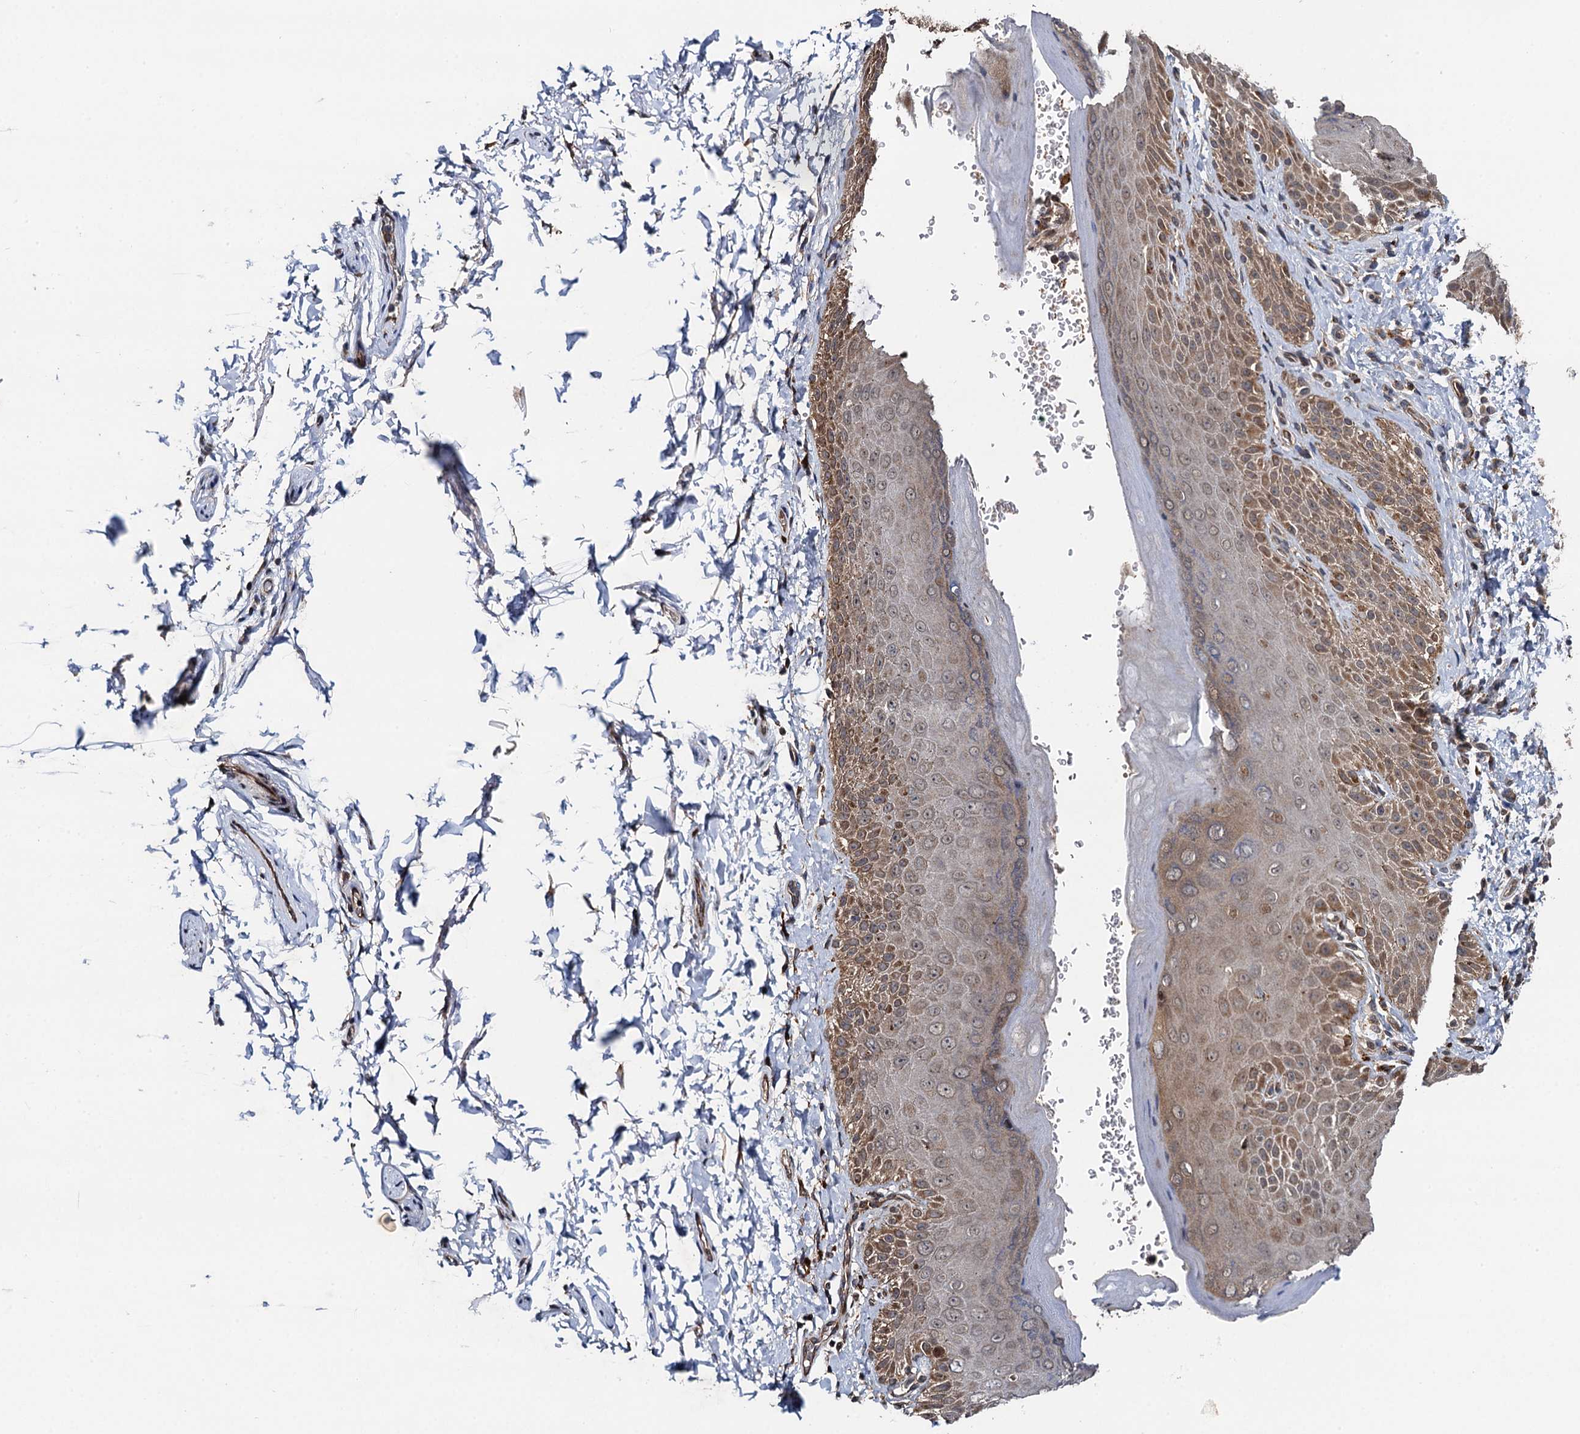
{"staining": {"intensity": "moderate", "quantity": "25%-75%", "location": "cytoplasmic/membranous"}, "tissue": "skin", "cell_type": "Epidermal cells", "image_type": "normal", "snomed": [{"axis": "morphology", "description": "Normal tissue, NOS"}, {"axis": "topography", "description": "Anal"}], "caption": "Immunohistochemical staining of normal human skin demonstrates 25%-75% levels of moderate cytoplasmic/membranous protein positivity in about 25%-75% of epidermal cells.", "gene": "NLRP10", "patient": {"sex": "male", "age": 44}}